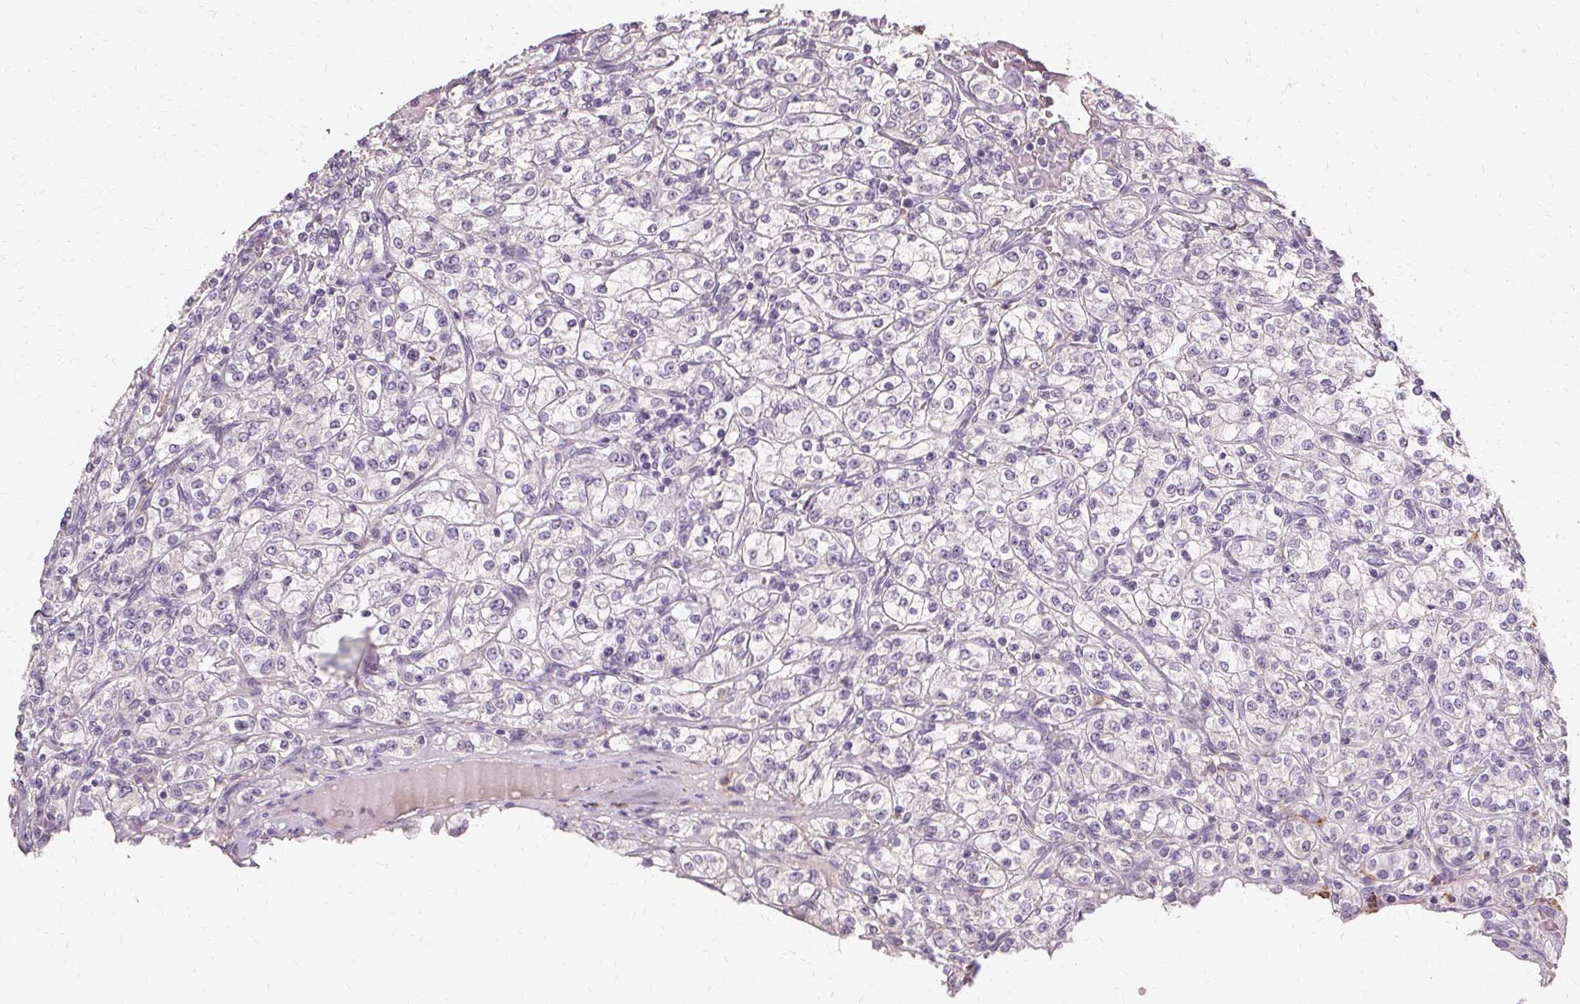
{"staining": {"intensity": "negative", "quantity": "none", "location": "none"}, "tissue": "renal cancer", "cell_type": "Tumor cells", "image_type": "cancer", "snomed": [{"axis": "morphology", "description": "Adenocarcinoma, NOS"}, {"axis": "topography", "description": "Kidney"}], "caption": "A photomicrograph of human renal cancer is negative for staining in tumor cells.", "gene": "IFNGR1", "patient": {"sex": "male", "age": 77}}